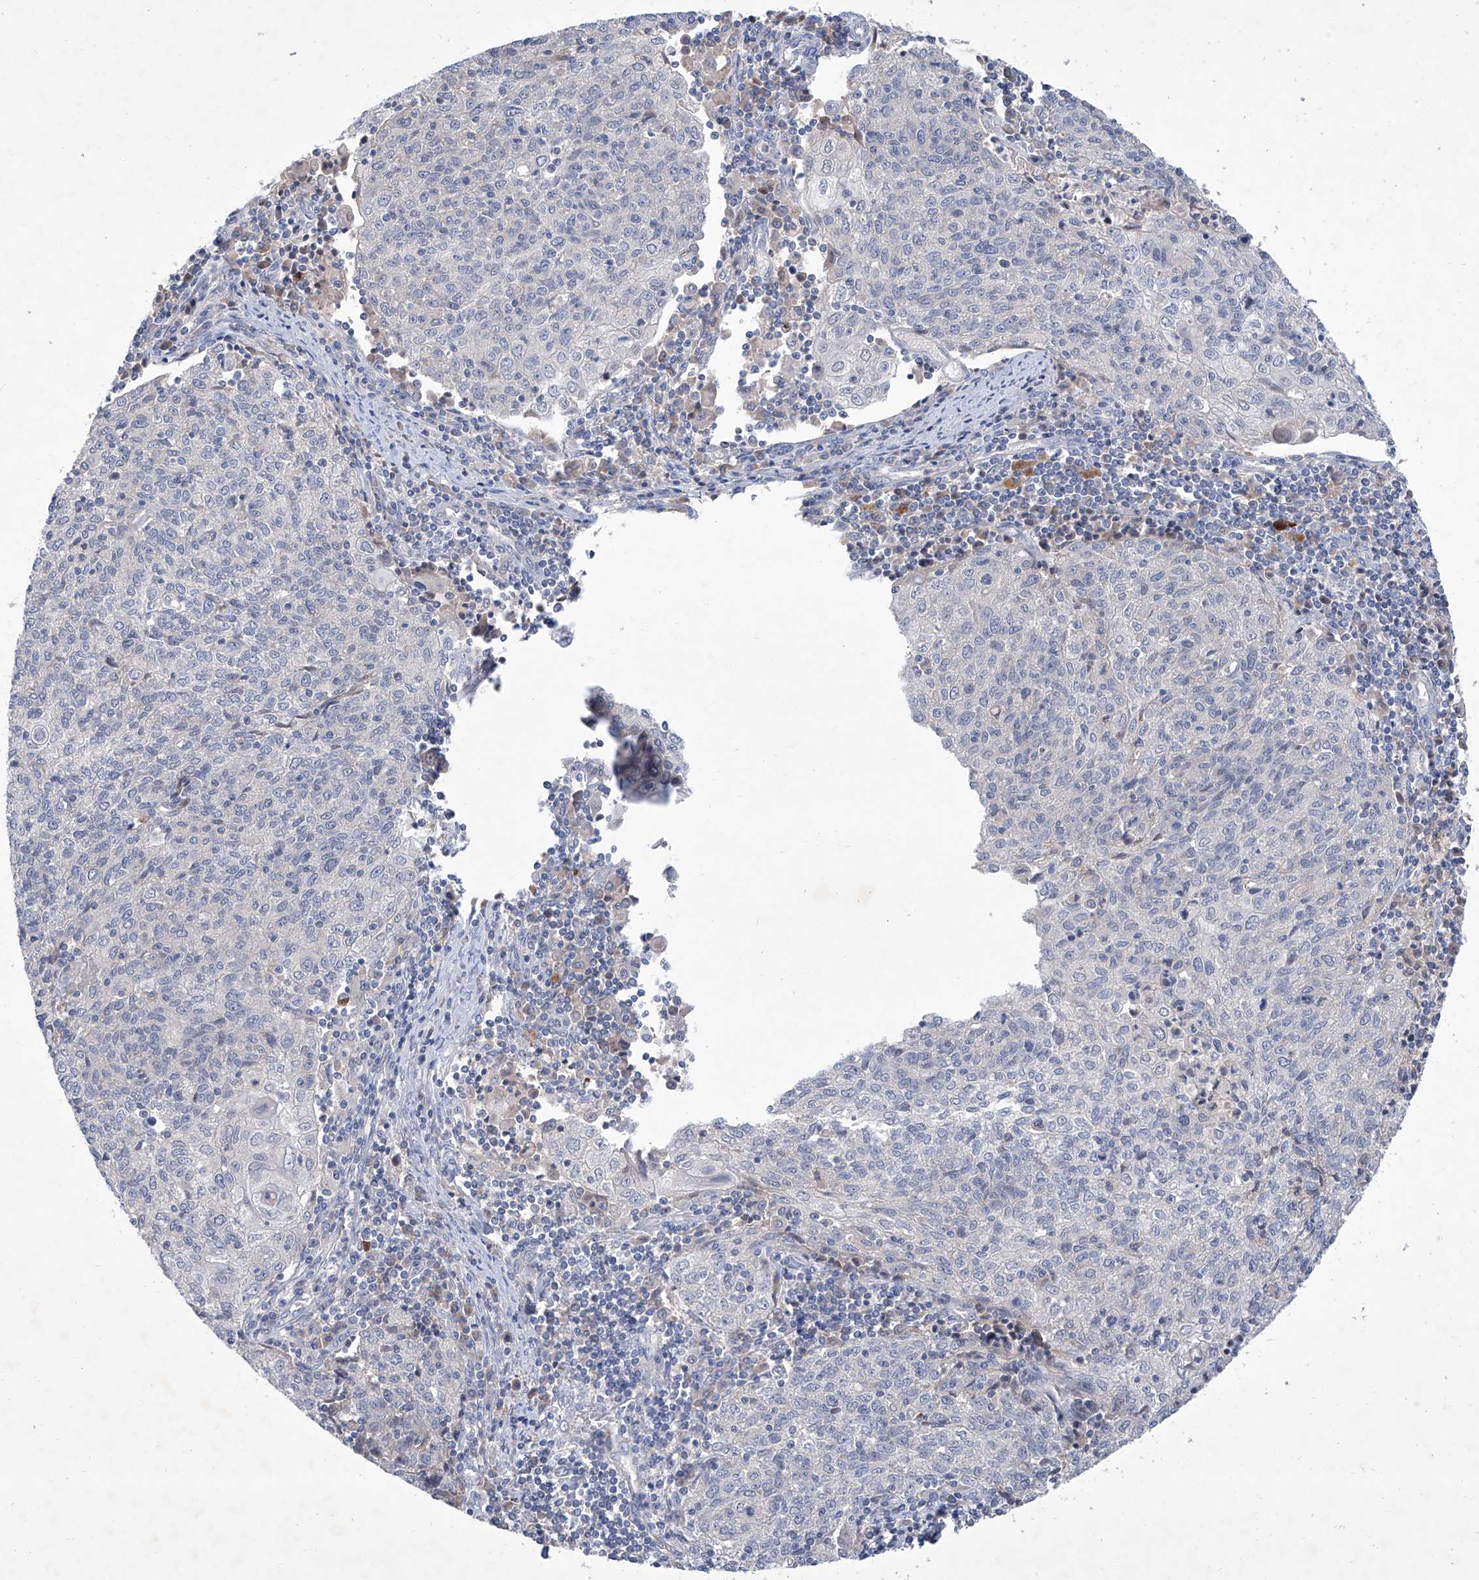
{"staining": {"intensity": "negative", "quantity": "none", "location": "none"}, "tissue": "cervical cancer", "cell_type": "Tumor cells", "image_type": "cancer", "snomed": [{"axis": "morphology", "description": "Squamous cell carcinoma, NOS"}, {"axis": "topography", "description": "Cervix"}], "caption": "Tumor cells show no significant protein positivity in cervical cancer.", "gene": "SBK2", "patient": {"sex": "female", "age": 48}}